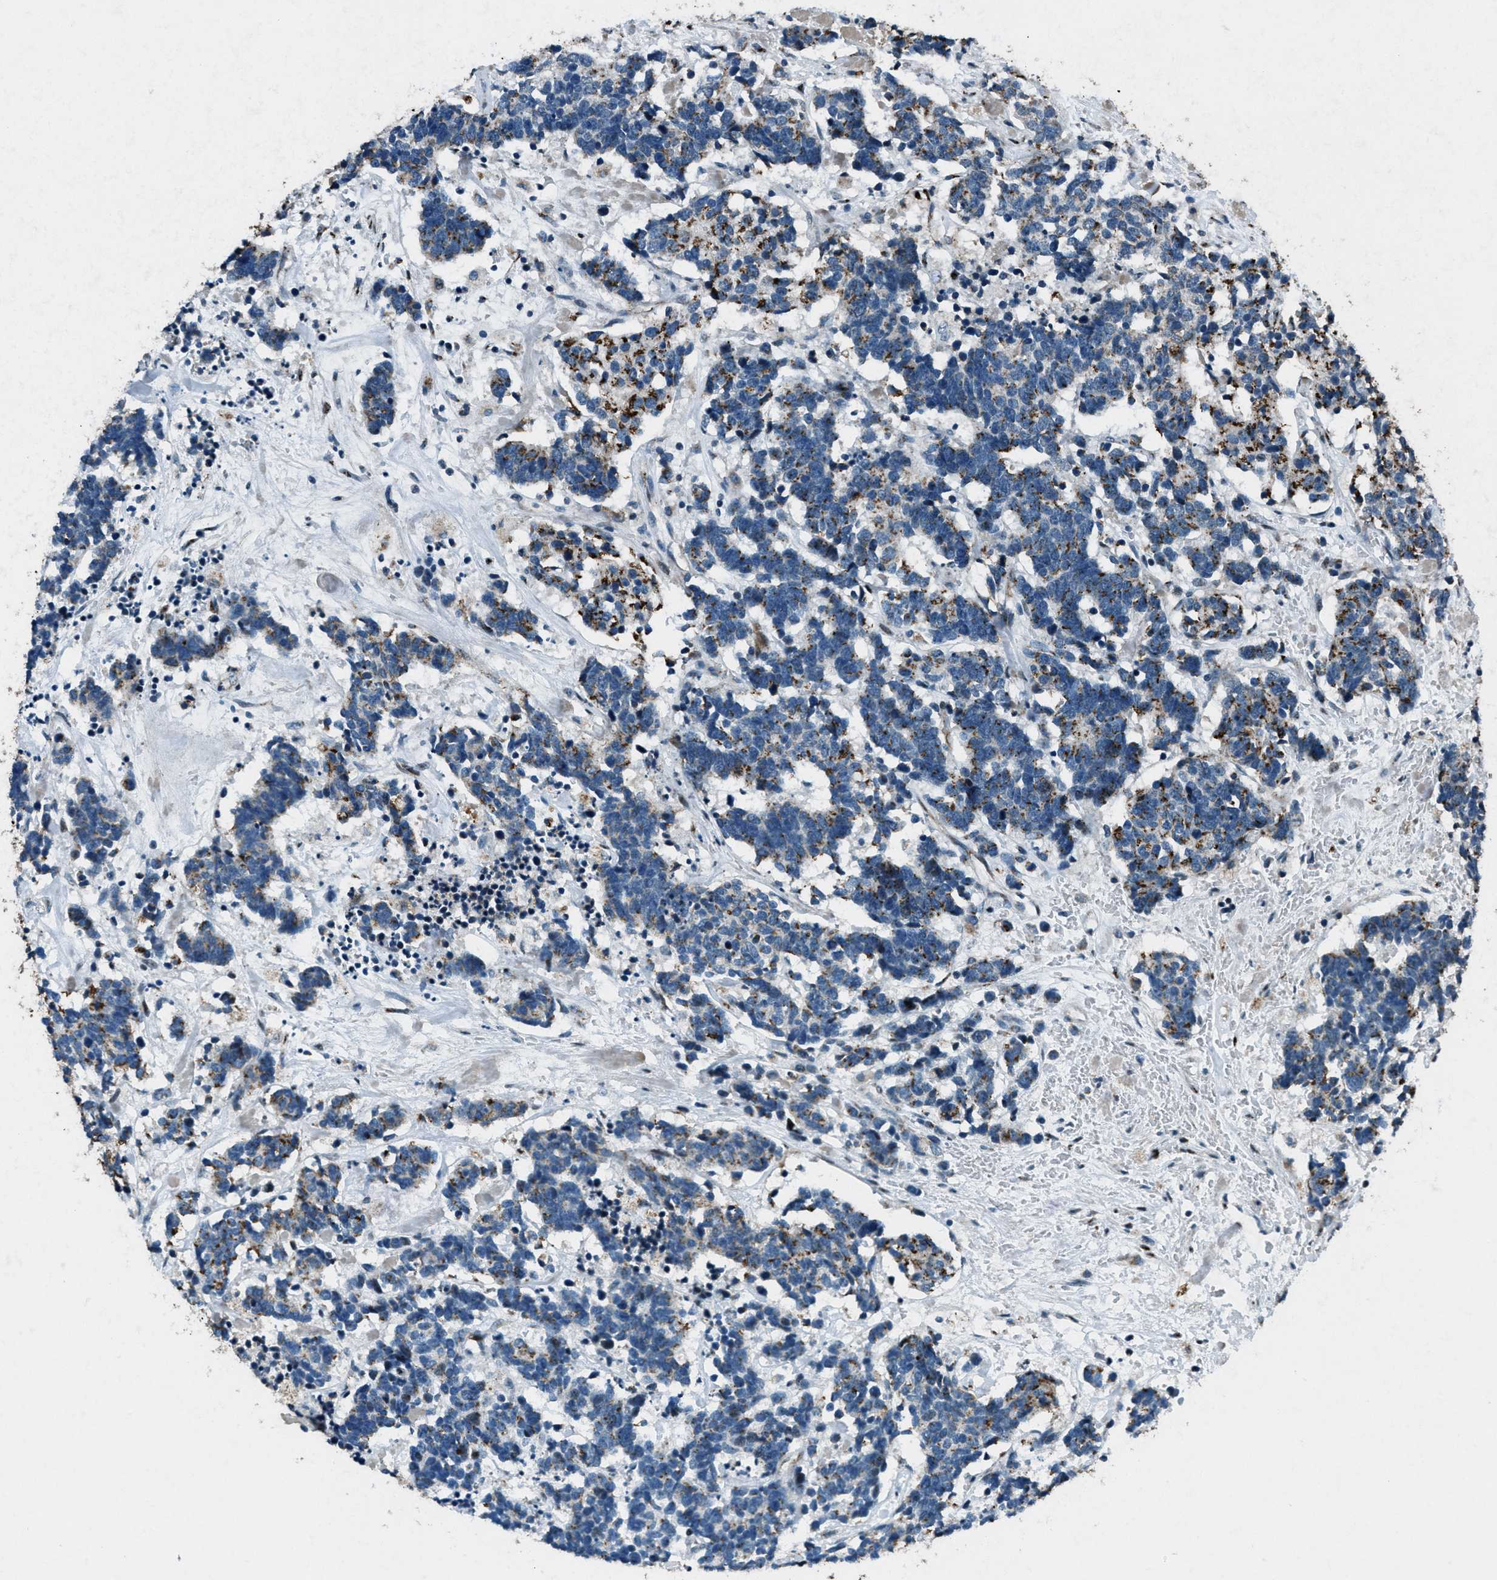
{"staining": {"intensity": "moderate", "quantity": "25%-75%", "location": "cytoplasmic/membranous"}, "tissue": "carcinoid", "cell_type": "Tumor cells", "image_type": "cancer", "snomed": [{"axis": "morphology", "description": "Carcinoma, NOS"}, {"axis": "morphology", "description": "Carcinoid, malignant, NOS"}, {"axis": "topography", "description": "Urinary bladder"}], "caption": "Carcinoma was stained to show a protein in brown. There is medium levels of moderate cytoplasmic/membranous expression in about 25%-75% of tumor cells.", "gene": "GPC6", "patient": {"sex": "male", "age": 57}}